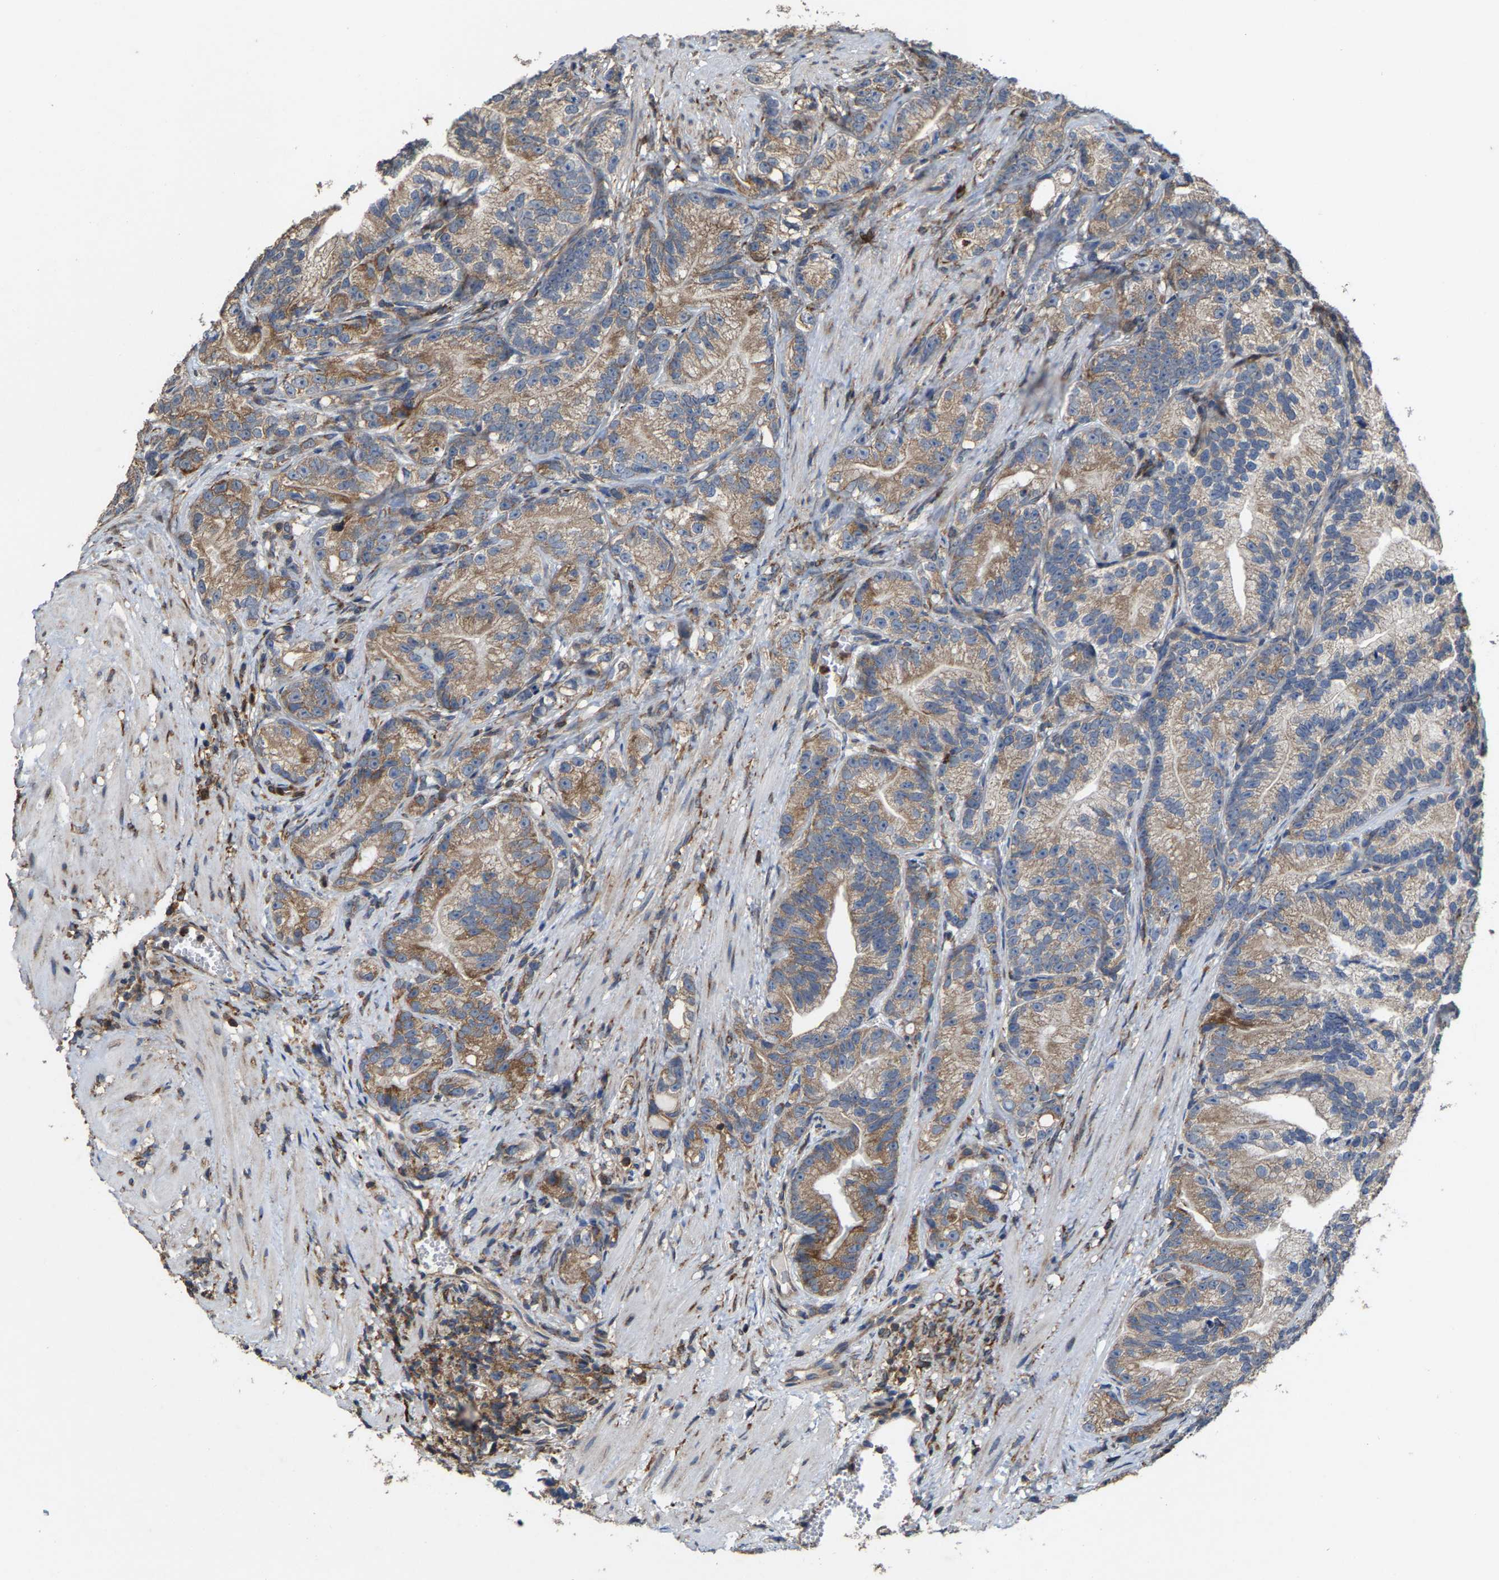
{"staining": {"intensity": "moderate", "quantity": ">75%", "location": "cytoplasmic/membranous"}, "tissue": "prostate cancer", "cell_type": "Tumor cells", "image_type": "cancer", "snomed": [{"axis": "morphology", "description": "Adenocarcinoma, Low grade"}, {"axis": "topography", "description": "Prostate"}], "caption": "This is a micrograph of immunohistochemistry staining of prostate cancer, which shows moderate expression in the cytoplasmic/membranous of tumor cells.", "gene": "FGD3", "patient": {"sex": "male", "age": 89}}